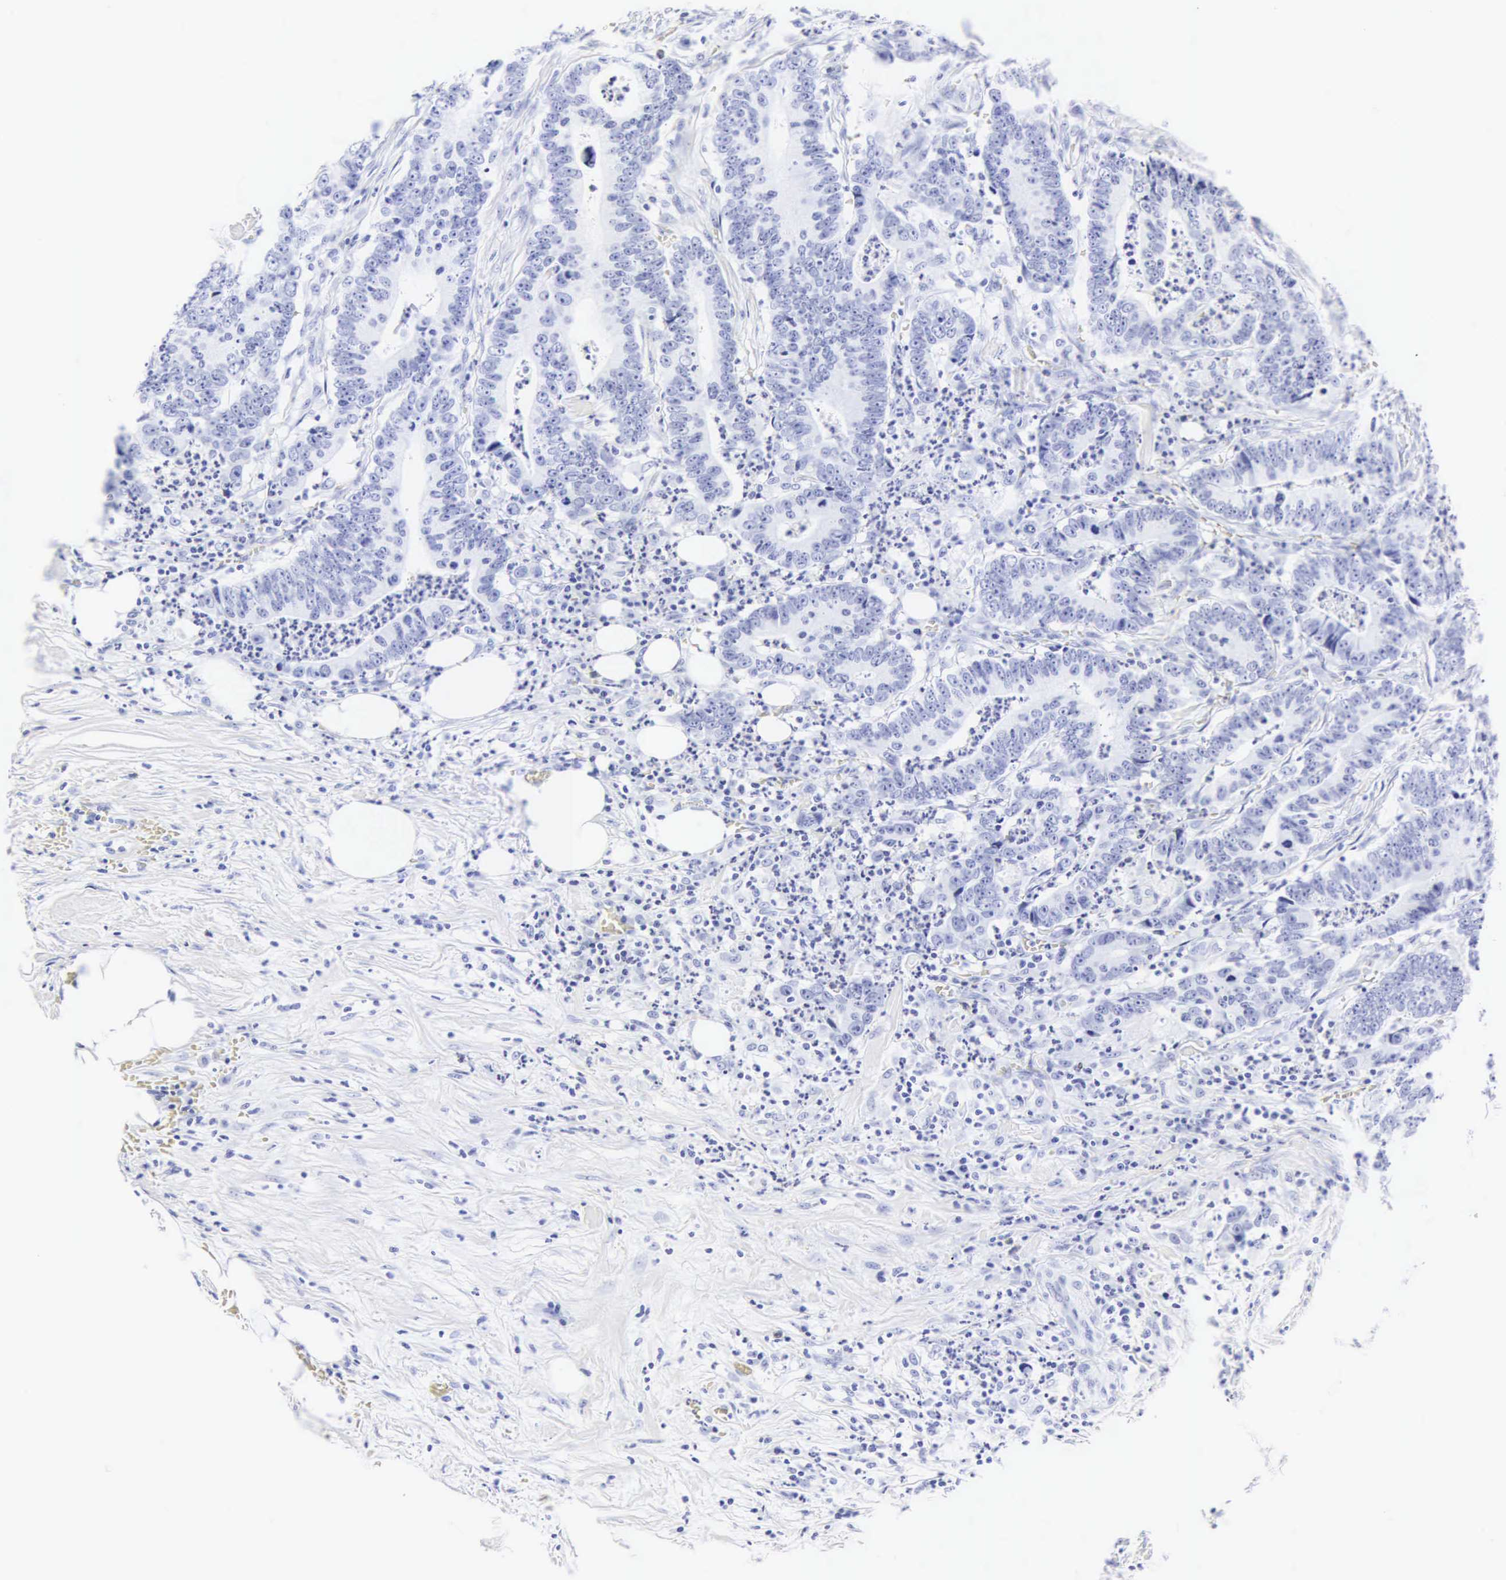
{"staining": {"intensity": "negative", "quantity": "none", "location": "none"}, "tissue": "colorectal cancer", "cell_type": "Tumor cells", "image_type": "cancer", "snomed": [{"axis": "morphology", "description": "Adenocarcinoma, NOS"}, {"axis": "topography", "description": "Colon"}], "caption": "A high-resolution image shows IHC staining of colorectal cancer (adenocarcinoma), which demonstrates no significant staining in tumor cells.", "gene": "CGB3", "patient": {"sex": "female", "age": 76}}